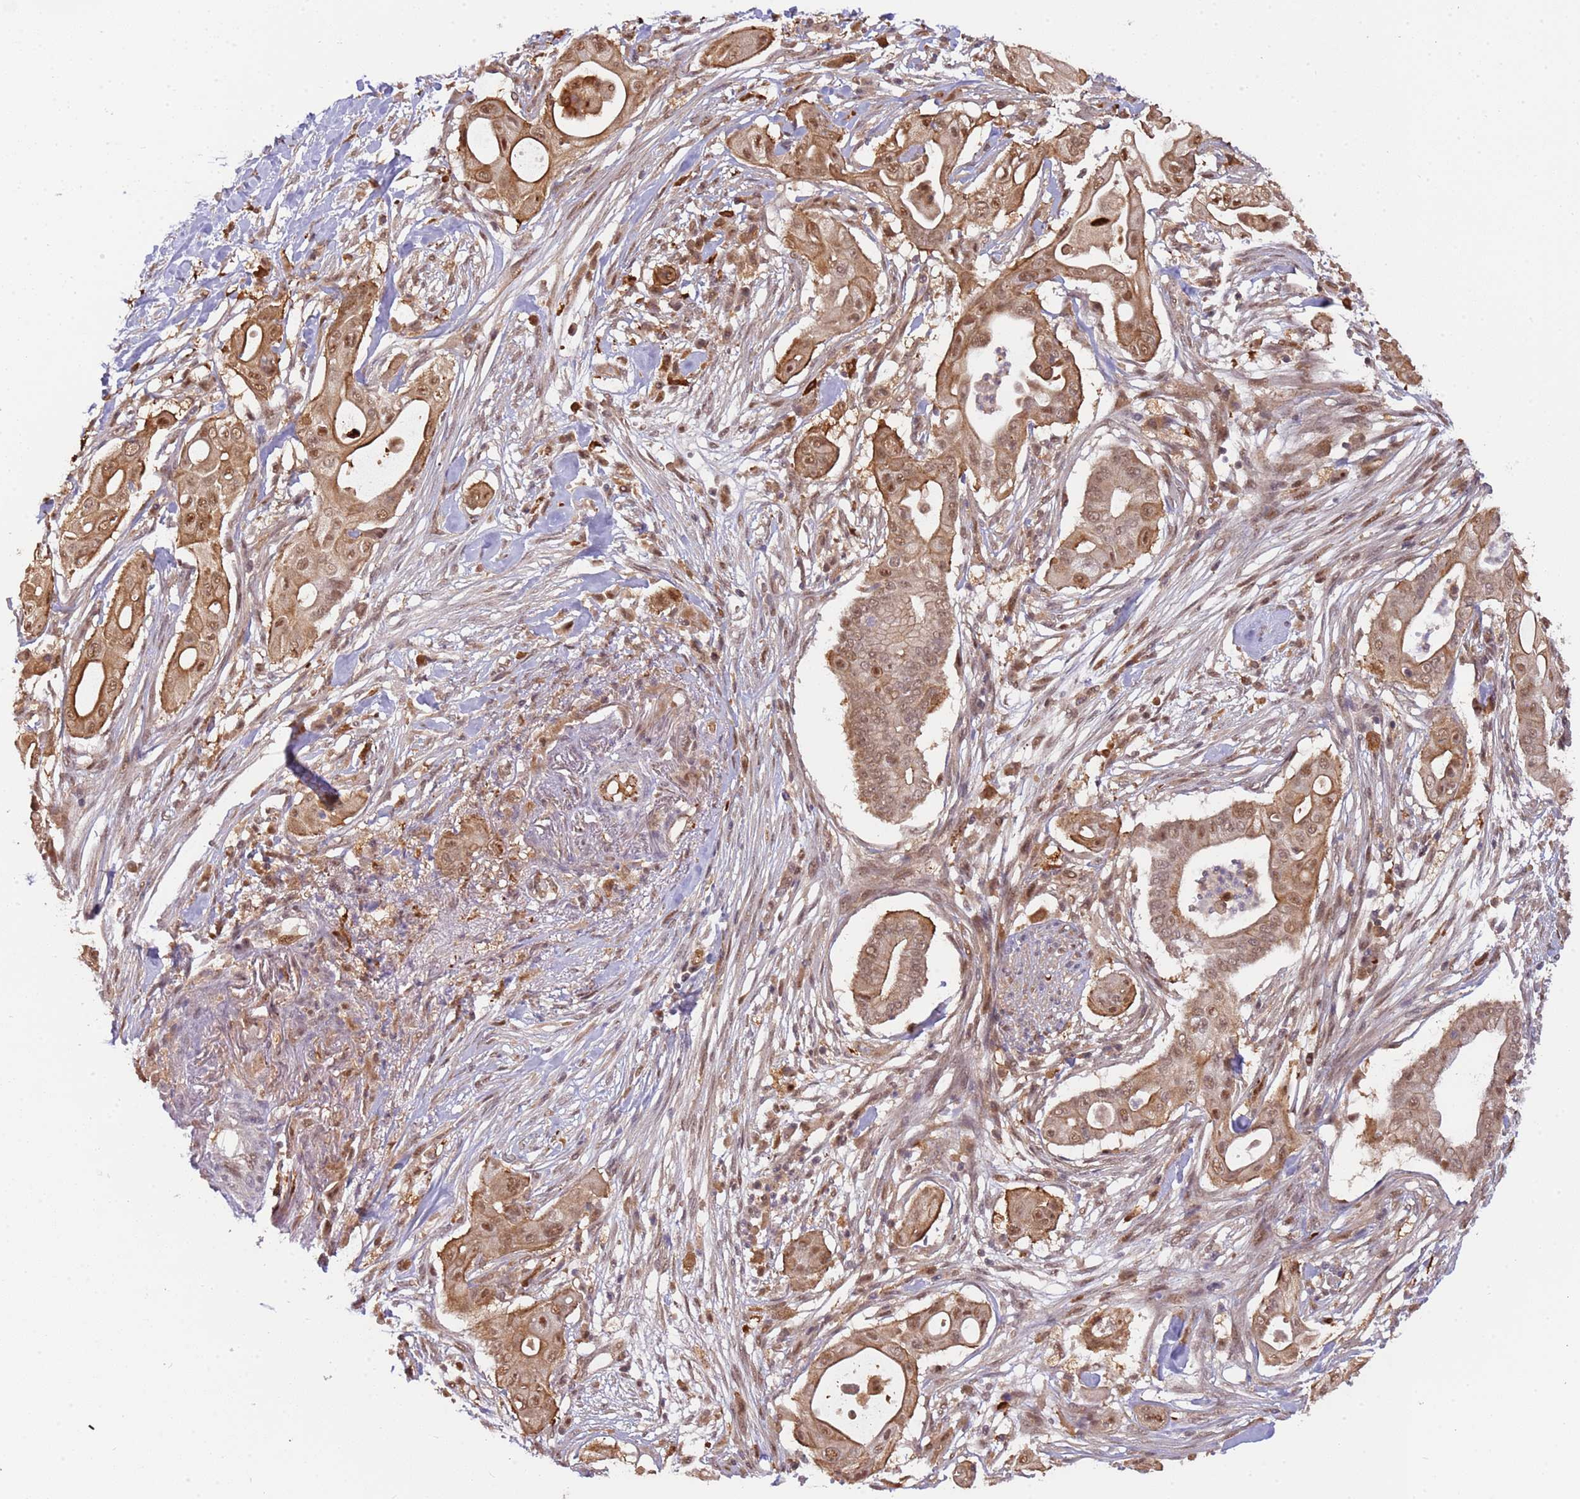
{"staining": {"intensity": "moderate", "quantity": ">75%", "location": "cytoplasmic/membranous,nuclear"}, "tissue": "pancreatic cancer", "cell_type": "Tumor cells", "image_type": "cancer", "snomed": [{"axis": "morphology", "description": "Adenocarcinoma, NOS"}, {"axis": "topography", "description": "Pancreas"}], "caption": "An immunohistochemistry micrograph of neoplastic tissue is shown. Protein staining in brown highlights moderate cytoplasmic/membranous and nuclear positivity in pancreatic cancer (adenocarcinoma) within tumor cells.", "gene": "PLSCR5", "patient": {"sex": "male", "age": 68}}